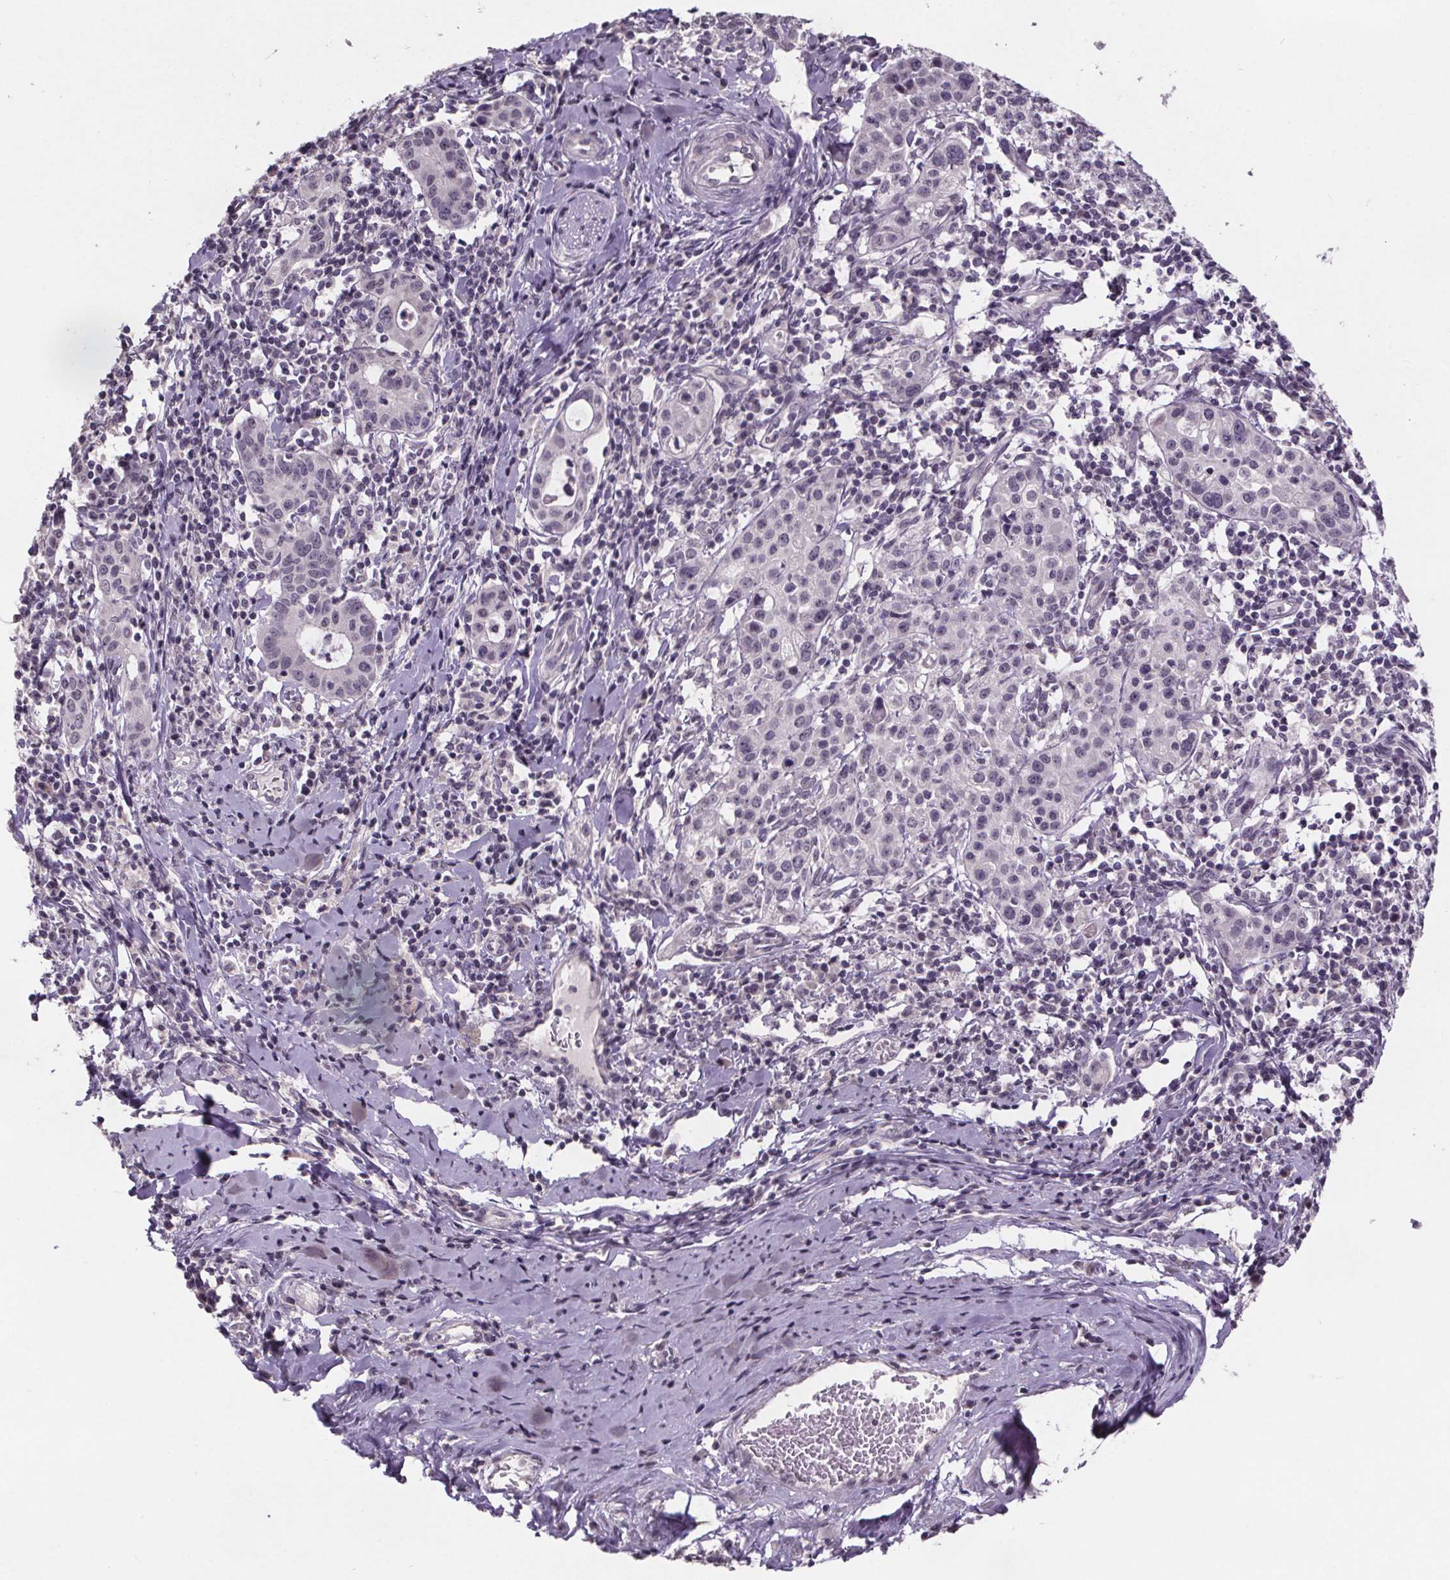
{"staining": {"intensity": "negative", "quantity": "none", "location": "none"}, "tissue": "cervical cancer", "cell_type": "Tumor cells", "image_type": "cancer", "snomed": [{"axis": "morphology", "description": "Normal tissue, NOS"}, {"axis": "morphology", "description": "Adenocarcinoma, NOS"}, {"axis": "topography", "description": "Cervix"}], "caption": "DAB (3,3'-diaminobenzidine) immunohistochemical staining of cervical cancer demonstrates no significant positivity in tumor cells.", "gene": "NKX6-1", "patient": {"sex": "female", "age": 44}}